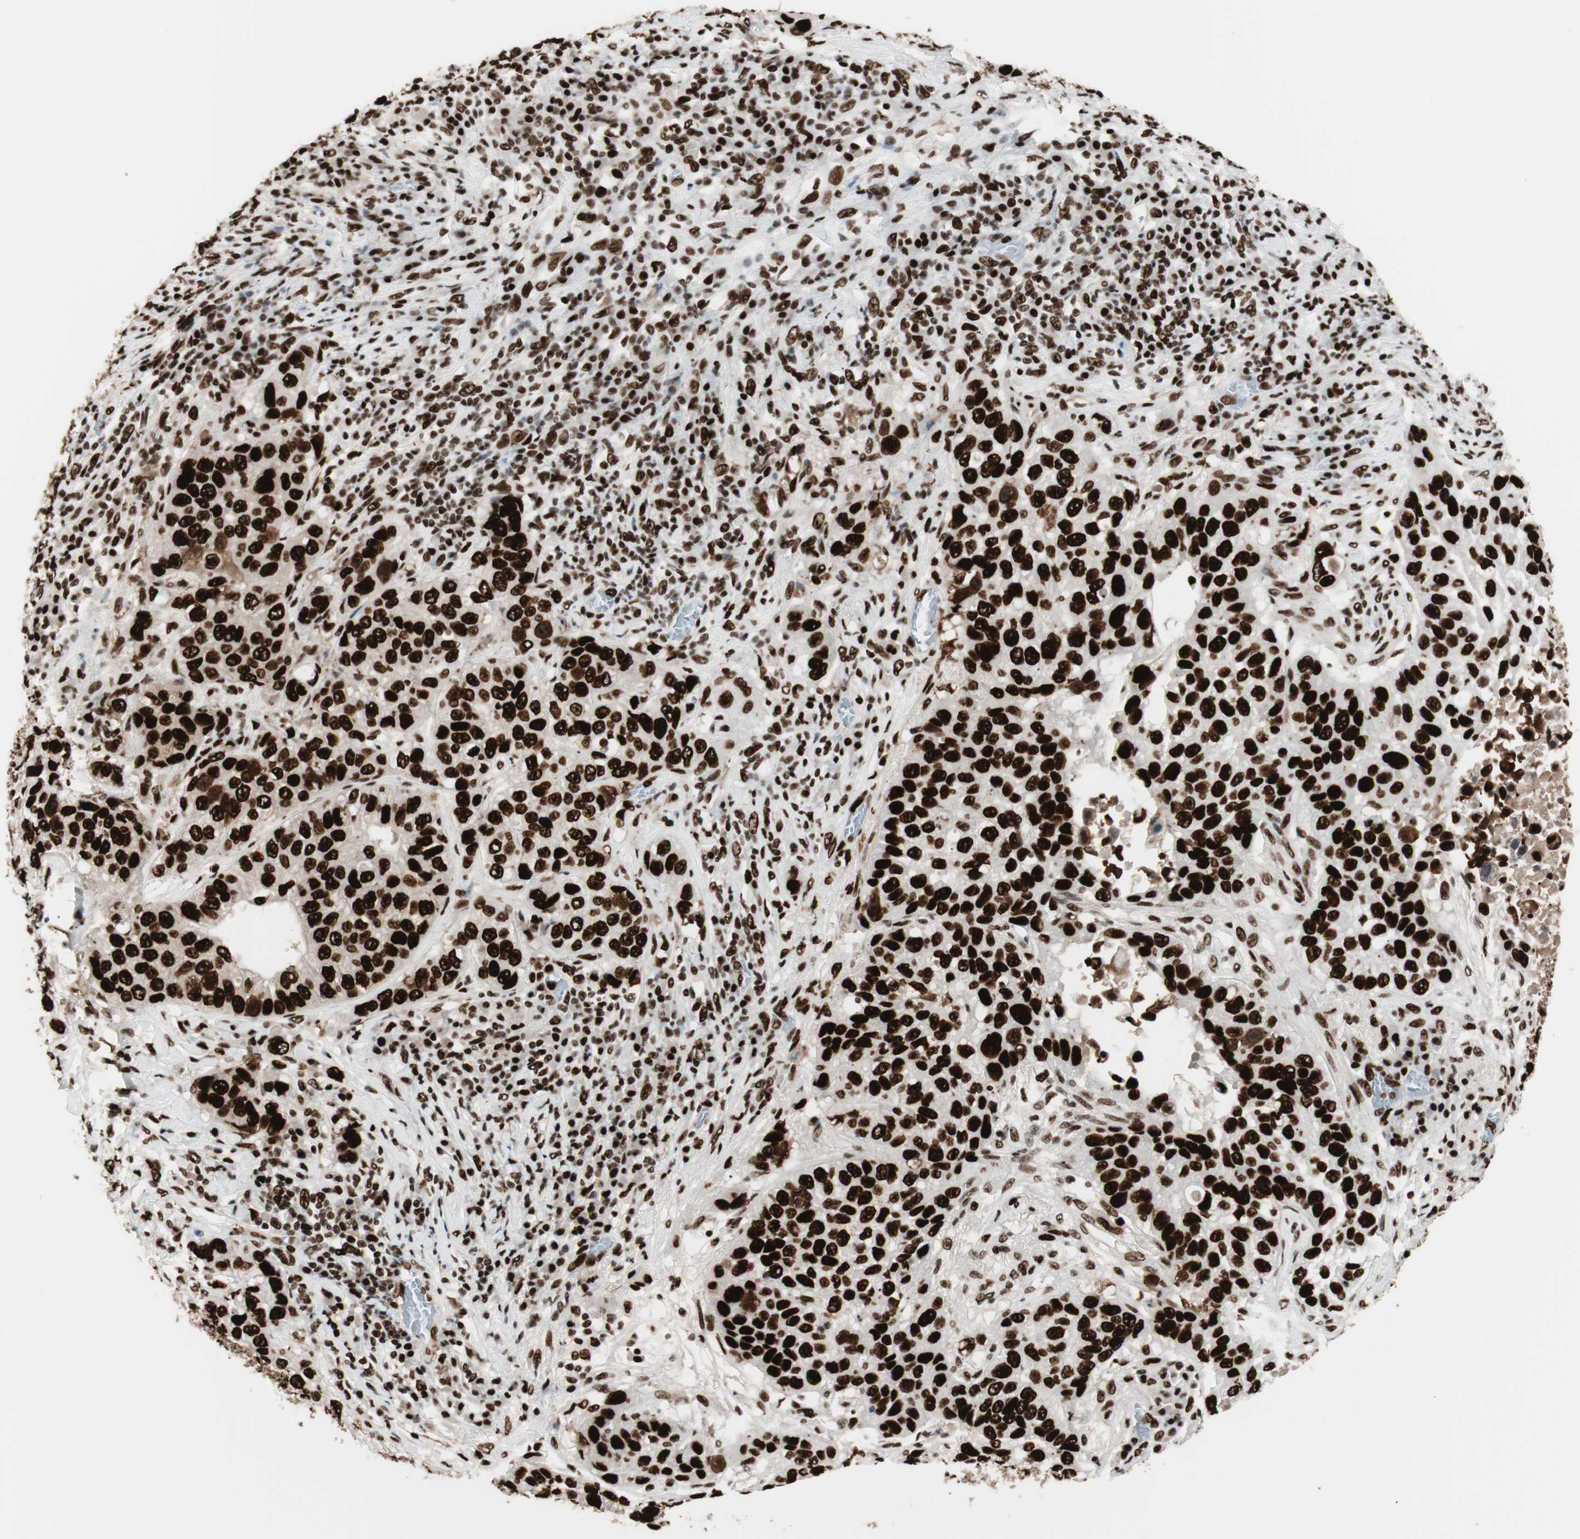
{"staining": {"intensity": "strong", "quantity": ">75%", "location": "nuclear"}, "tissue": "lung cancer", "cell_type": "Tumor cells", "image_type": "cancer", "snomed": [{"axis": "morphology", "description": "Squamous cell carcinoma, NOS"}, {"axis": "topography", "description": "Lung"}], "caption": "Lung squamous cell carcinoma stained with a brown dye displays strong nuclear positive staining in approximately >75% of tumor cells.", "gene": "PSME3", "patient": {"sex": "male", "age": 57}}